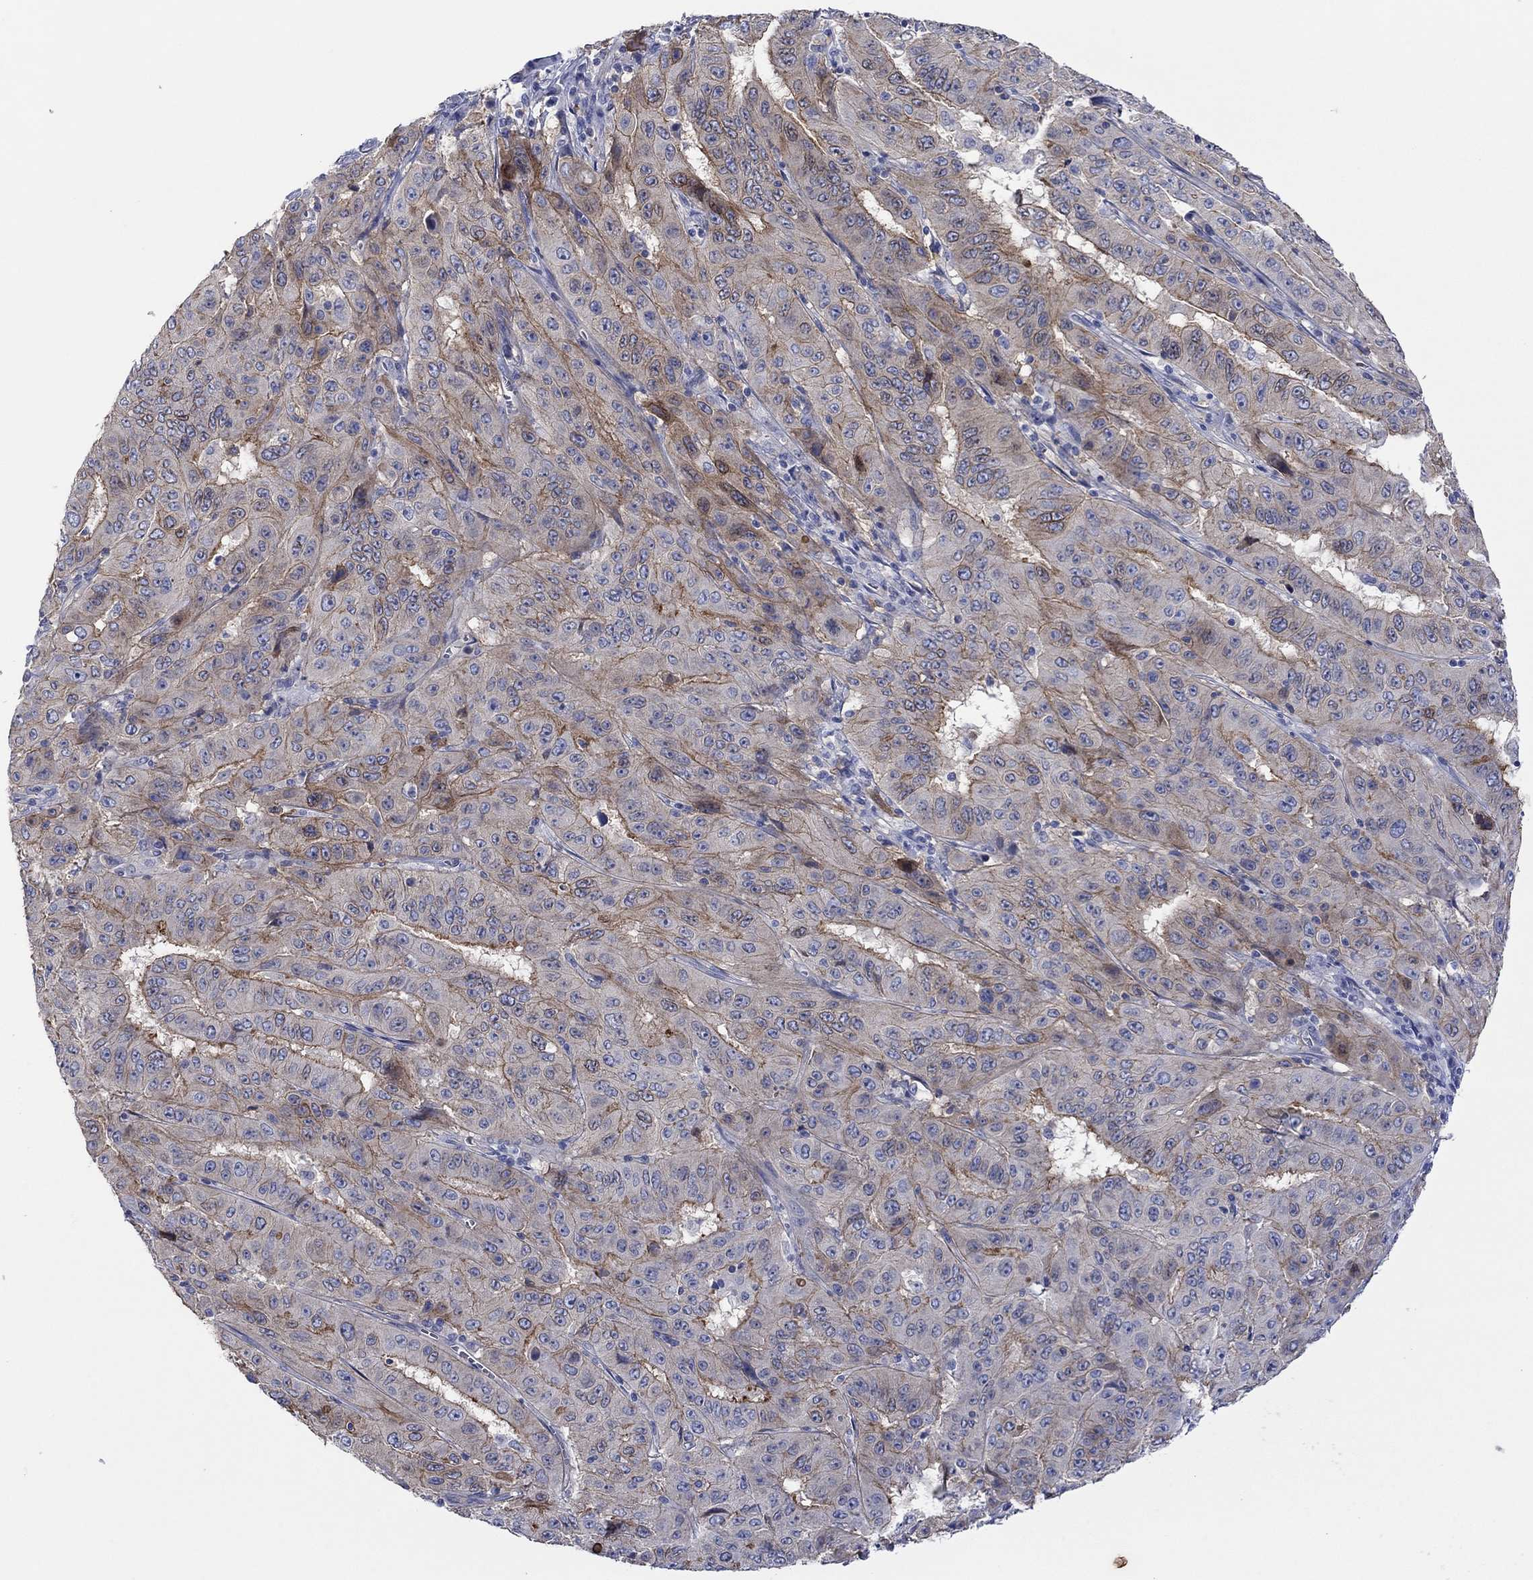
{"staining": {"intensity": "moderate", "quantity": "<25%", "location": "cytoplasmic/membranous"}, "tissue": "pancreatic cancer", "cell_type": "Tumor cells", "image_type": "cancer", "snomed": [{"axis": "morphology", "description": "Adenocarcinoma, NOS"}, {"axis": "topography", "description": "Pancreas"}], "caption": "Human pancreatic cancer stained with a protein marker shows moderate staining in tumor cells.", "gene": "TPRN", "patient": {"sex": "male", "age": 63}}